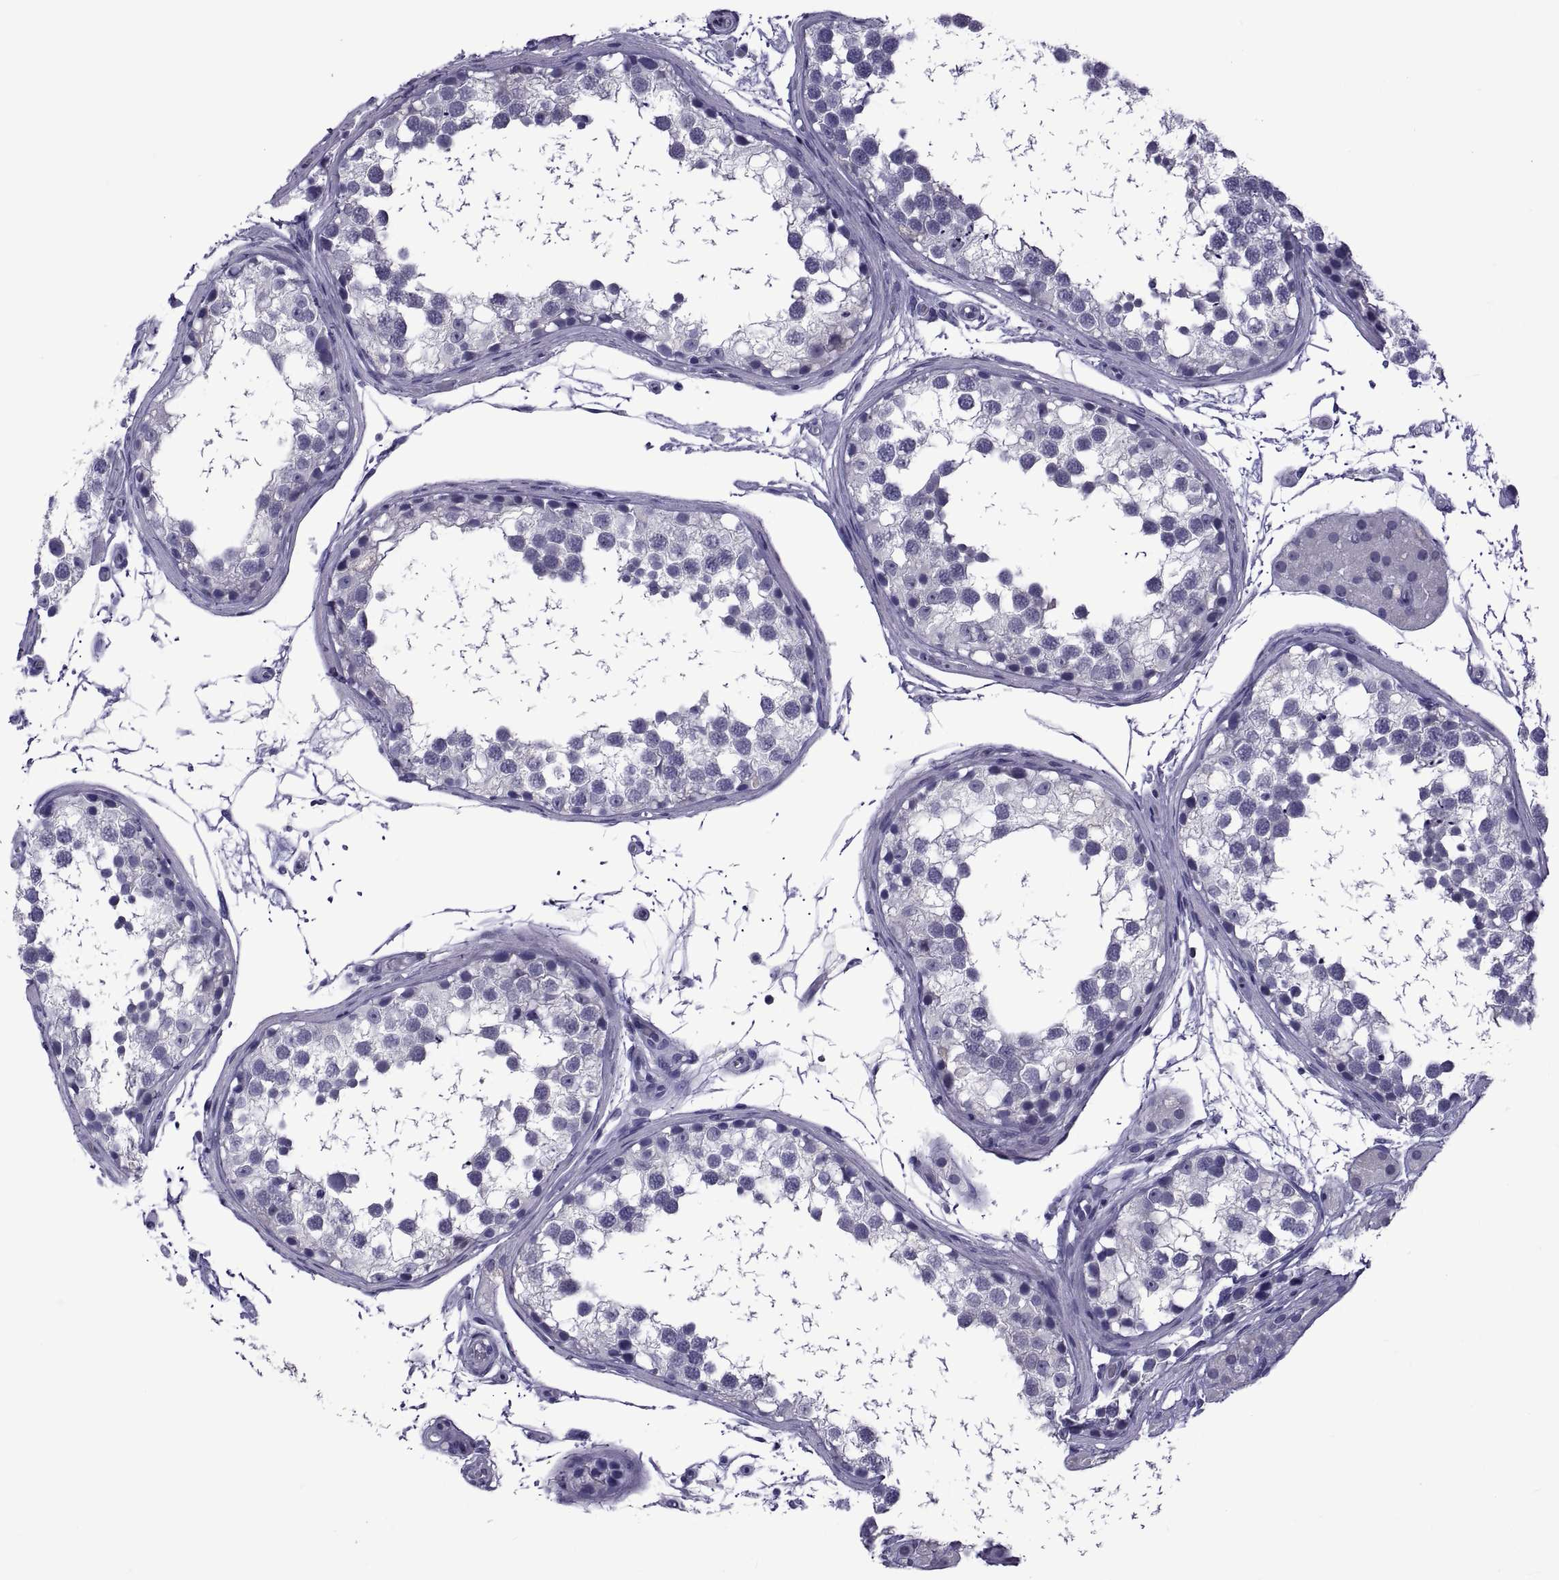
{"staining": {"intensity": "negative", "quantity": "none", "location": "none"}, "tissue": "testis", "cell_type": "Cells in seminiferous ducts", "image_type": "normal", "snomed": [{"axis": "morphology", "description": "Normal tissue, NOS"}, {"axis": "morphology", "description": "Seminoma, NOS"}, {"axis": "topography", "description": "Testis"}], "caption": "The histopathology image demonstrates no staining of cells in seminiferous ducts in unremarkable testis. Brightfield microscopy of immunohistochemistry stained with DAB (3,3'-diaminobenzidine) (brown) and hematoxylin (blue), captured at high magnification.", "gene": "LCN9", "patient": {"sex": "male", "age": 65}}